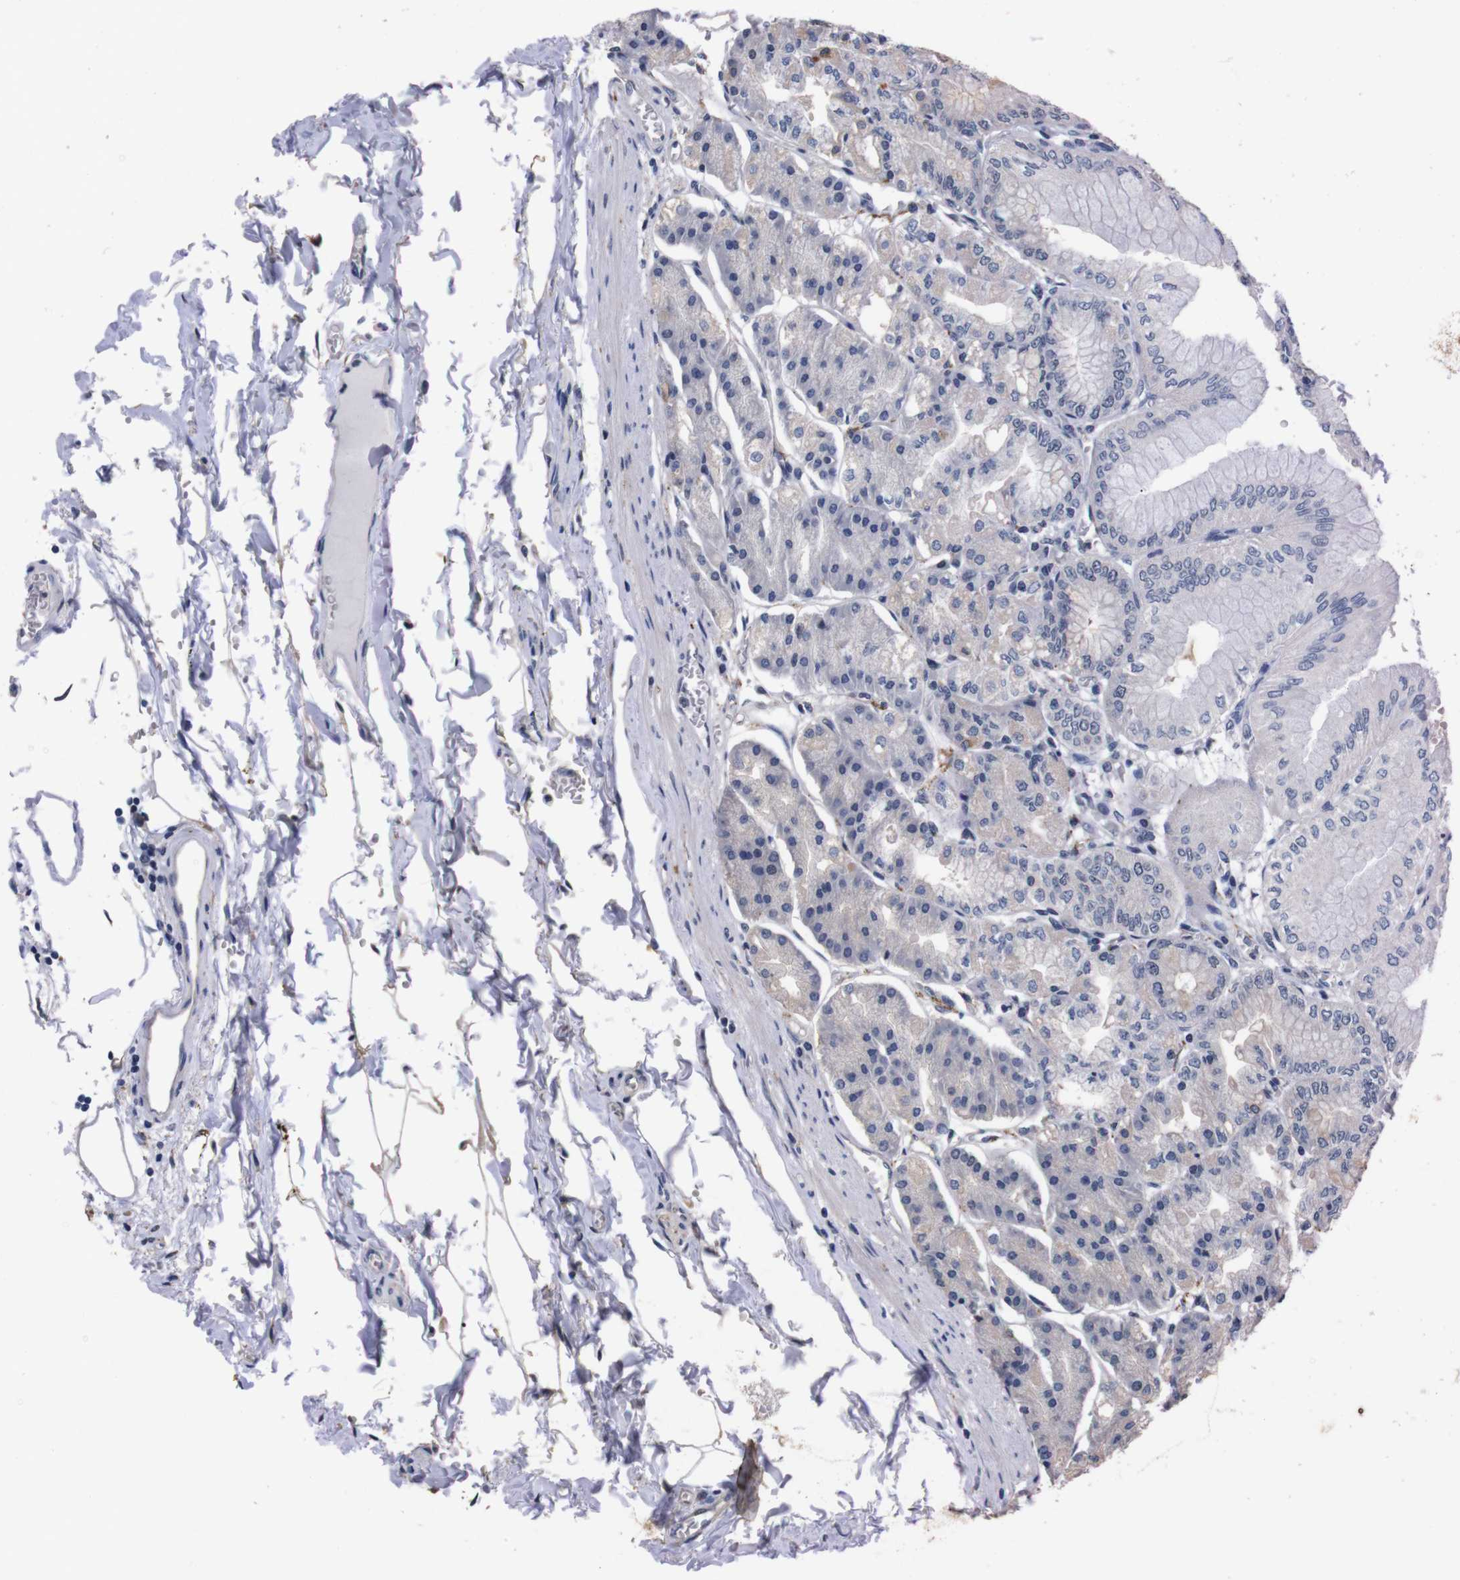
{"staining": {"intensity": "weak", "quantity": "<25%", "location": "cytoplasmic/membranous"}, "tissue": "stomach", "cell_type": "Glandular cells", "image_type": "normal", "snomed": [{"axis": "morphology", "description": "Normal tissue, NOS"}, {"axis": "topography", "description": "Stomach, lower"}], "caption": "An immunohistochemistry micrograph of benign stomach is shown. There is no staining in glandular cells of stomach. The staining is performed using DAB (3,3'-diaminobenzidine) brown chromogen with nuclei counter-stained in using hematoxylin.", "gene": "TNFRSF21", "patient": {"sex": "male", "age": 71}}